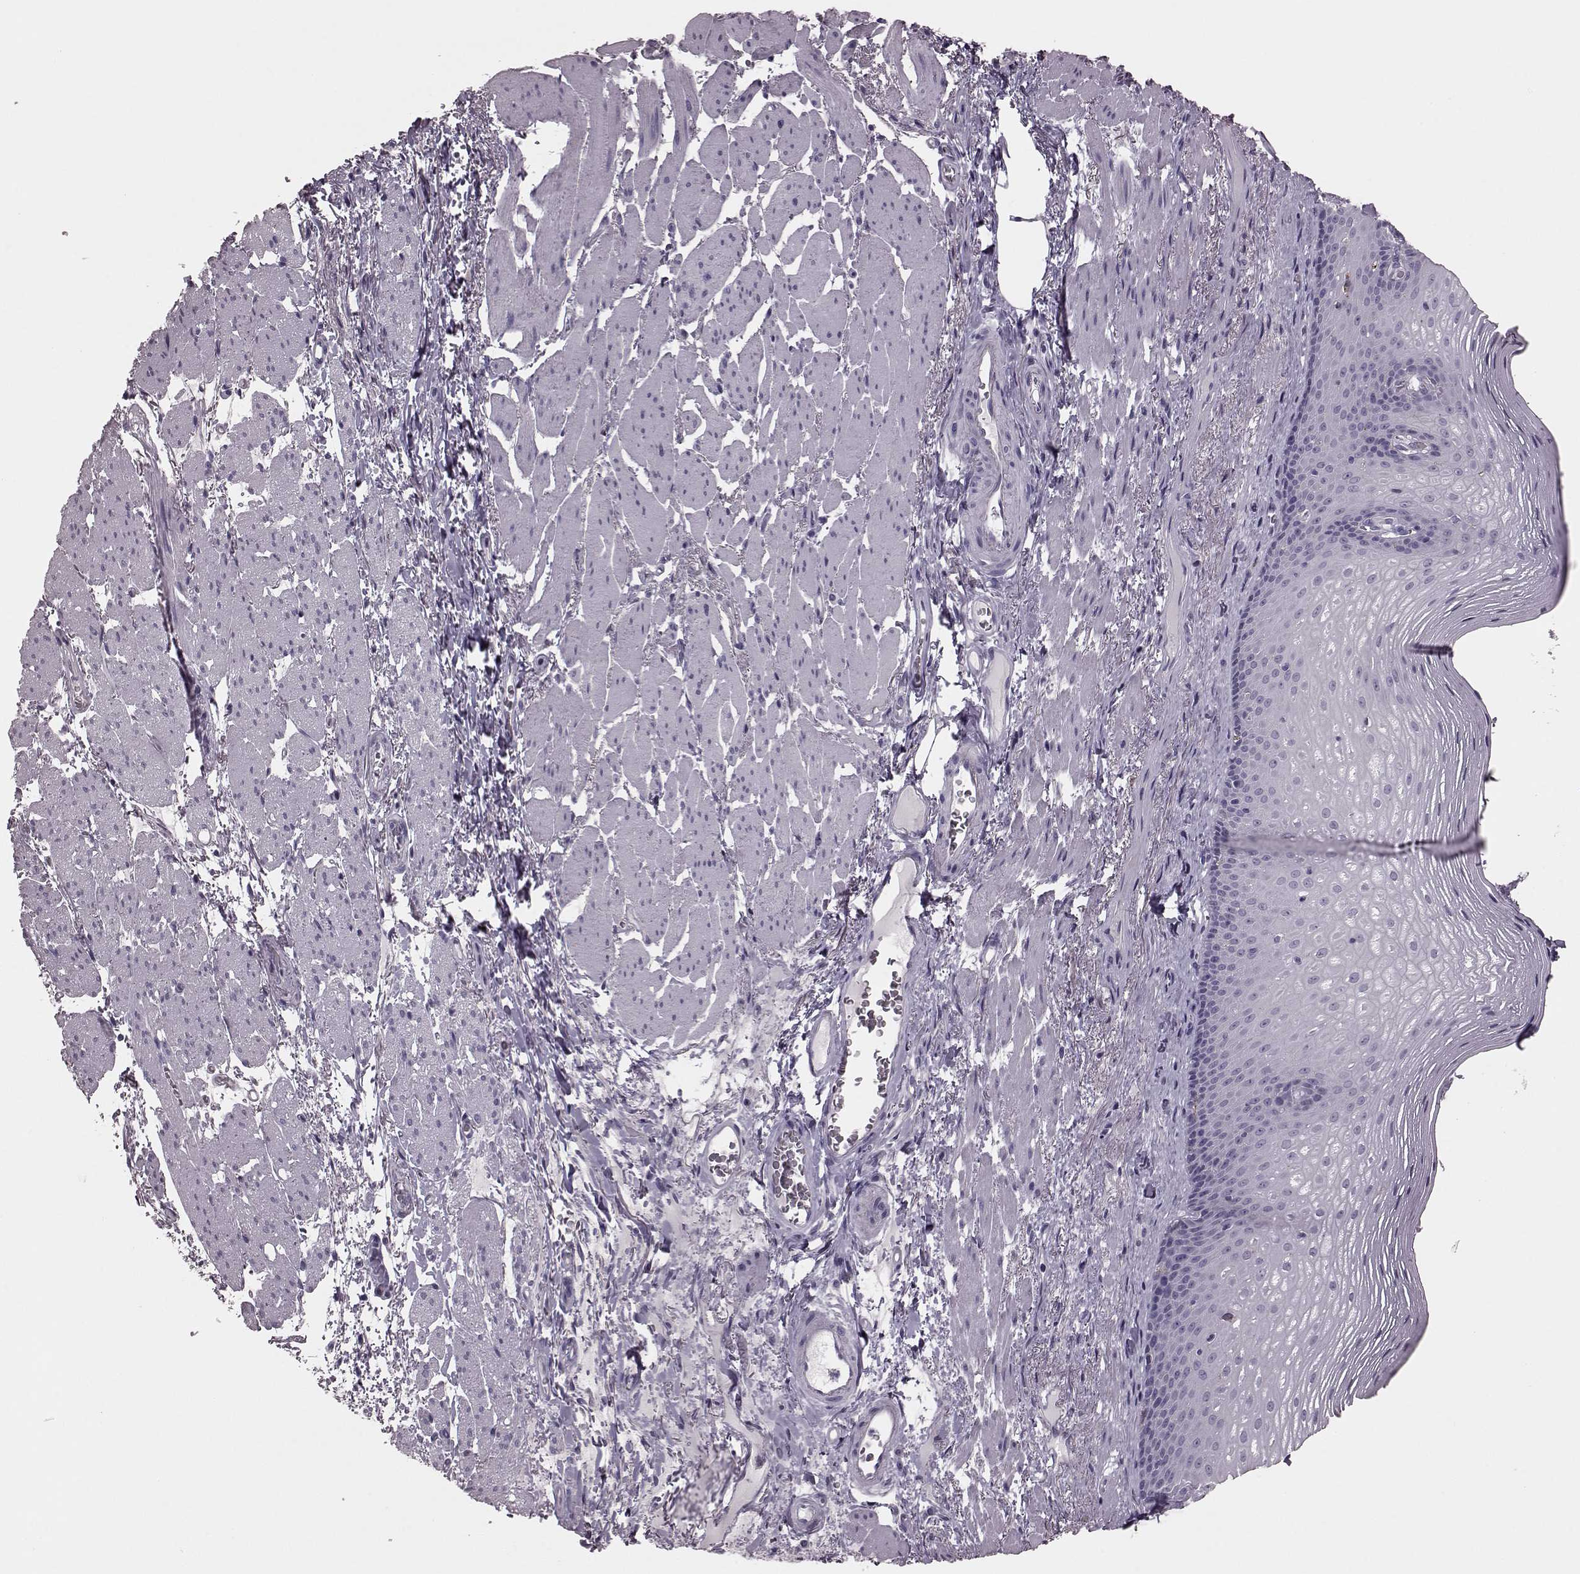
{"staining": {"intensity": "negative", "quantity": "none", "location": "none"}, "tissue": "esophagus", "cell_type": "Squamous epithelial cells", "image_type": "normal", "snomed": [{"axis": "morphology", "description": "Normal tissue, NOS"}, {"axis": "topography", "description": "Esophagus"}], "caption": "Esophagus stained for a protein using IHC shows no expression squamous epithelial cells.", "gene": "SNTG1", "patient": {"sex": "male", "age": 76}}